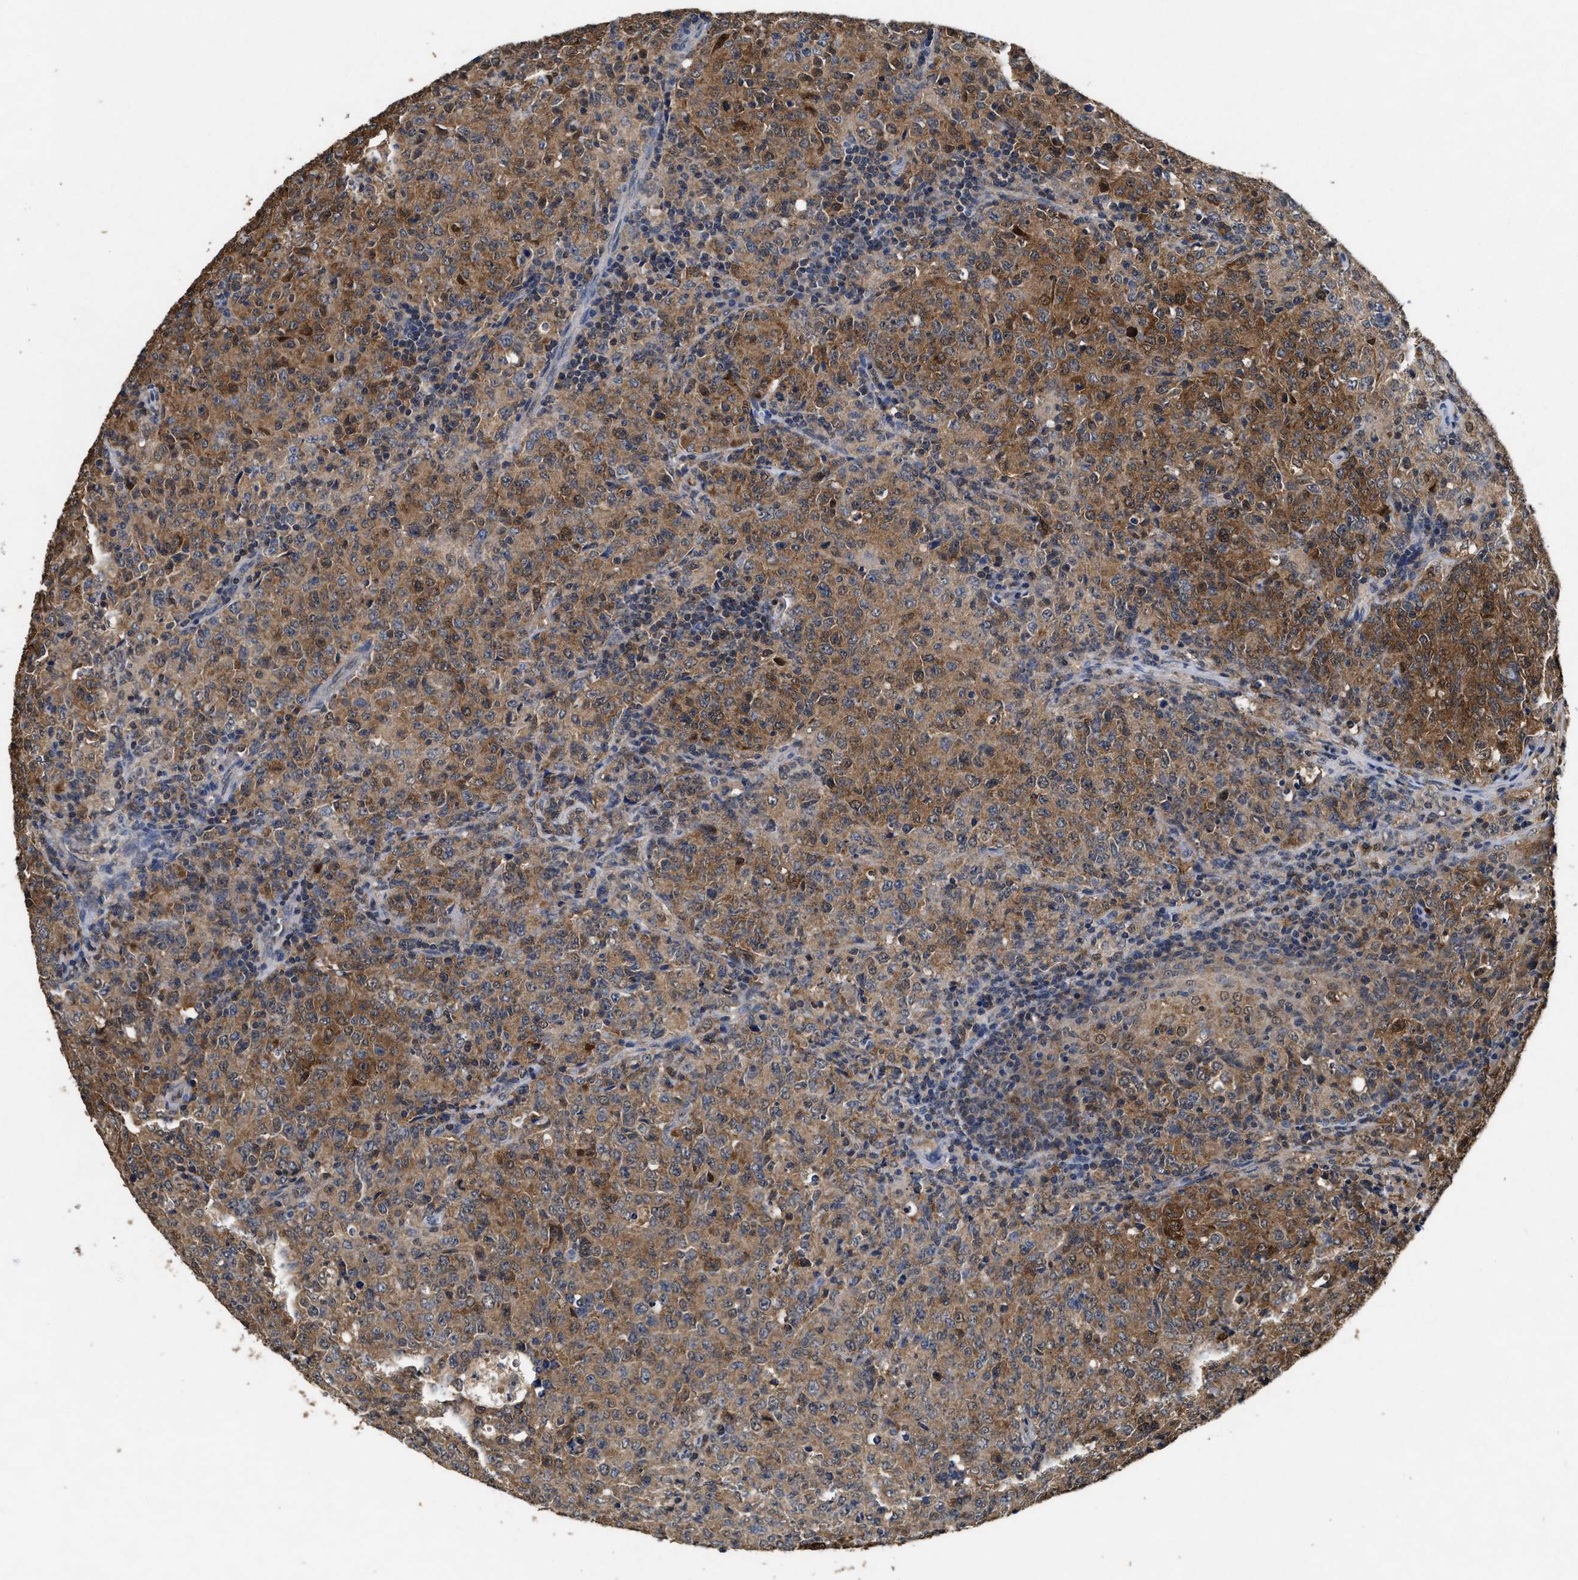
{"staining": {"intensity": "moderate", "quantity": ">75%", "location": "cytoplasmic/membranous"}, "tissue": "lymphoma", "cell_type": "Tumor cells", "image_type": "cancer", "snomed": [{"axis": "morphology", "description": "Malignant lymphoma, non-Hodgkin's type, High grade"}, {"axis": "topography", "description": "Tonsil"}], "caption": "Lymphoma stained for a protein reveals moderate cytoplasmic/membranous positivity in tumor cells.", "gene": "ACAT2", "patient": {"sex": "female", "age": 36}}